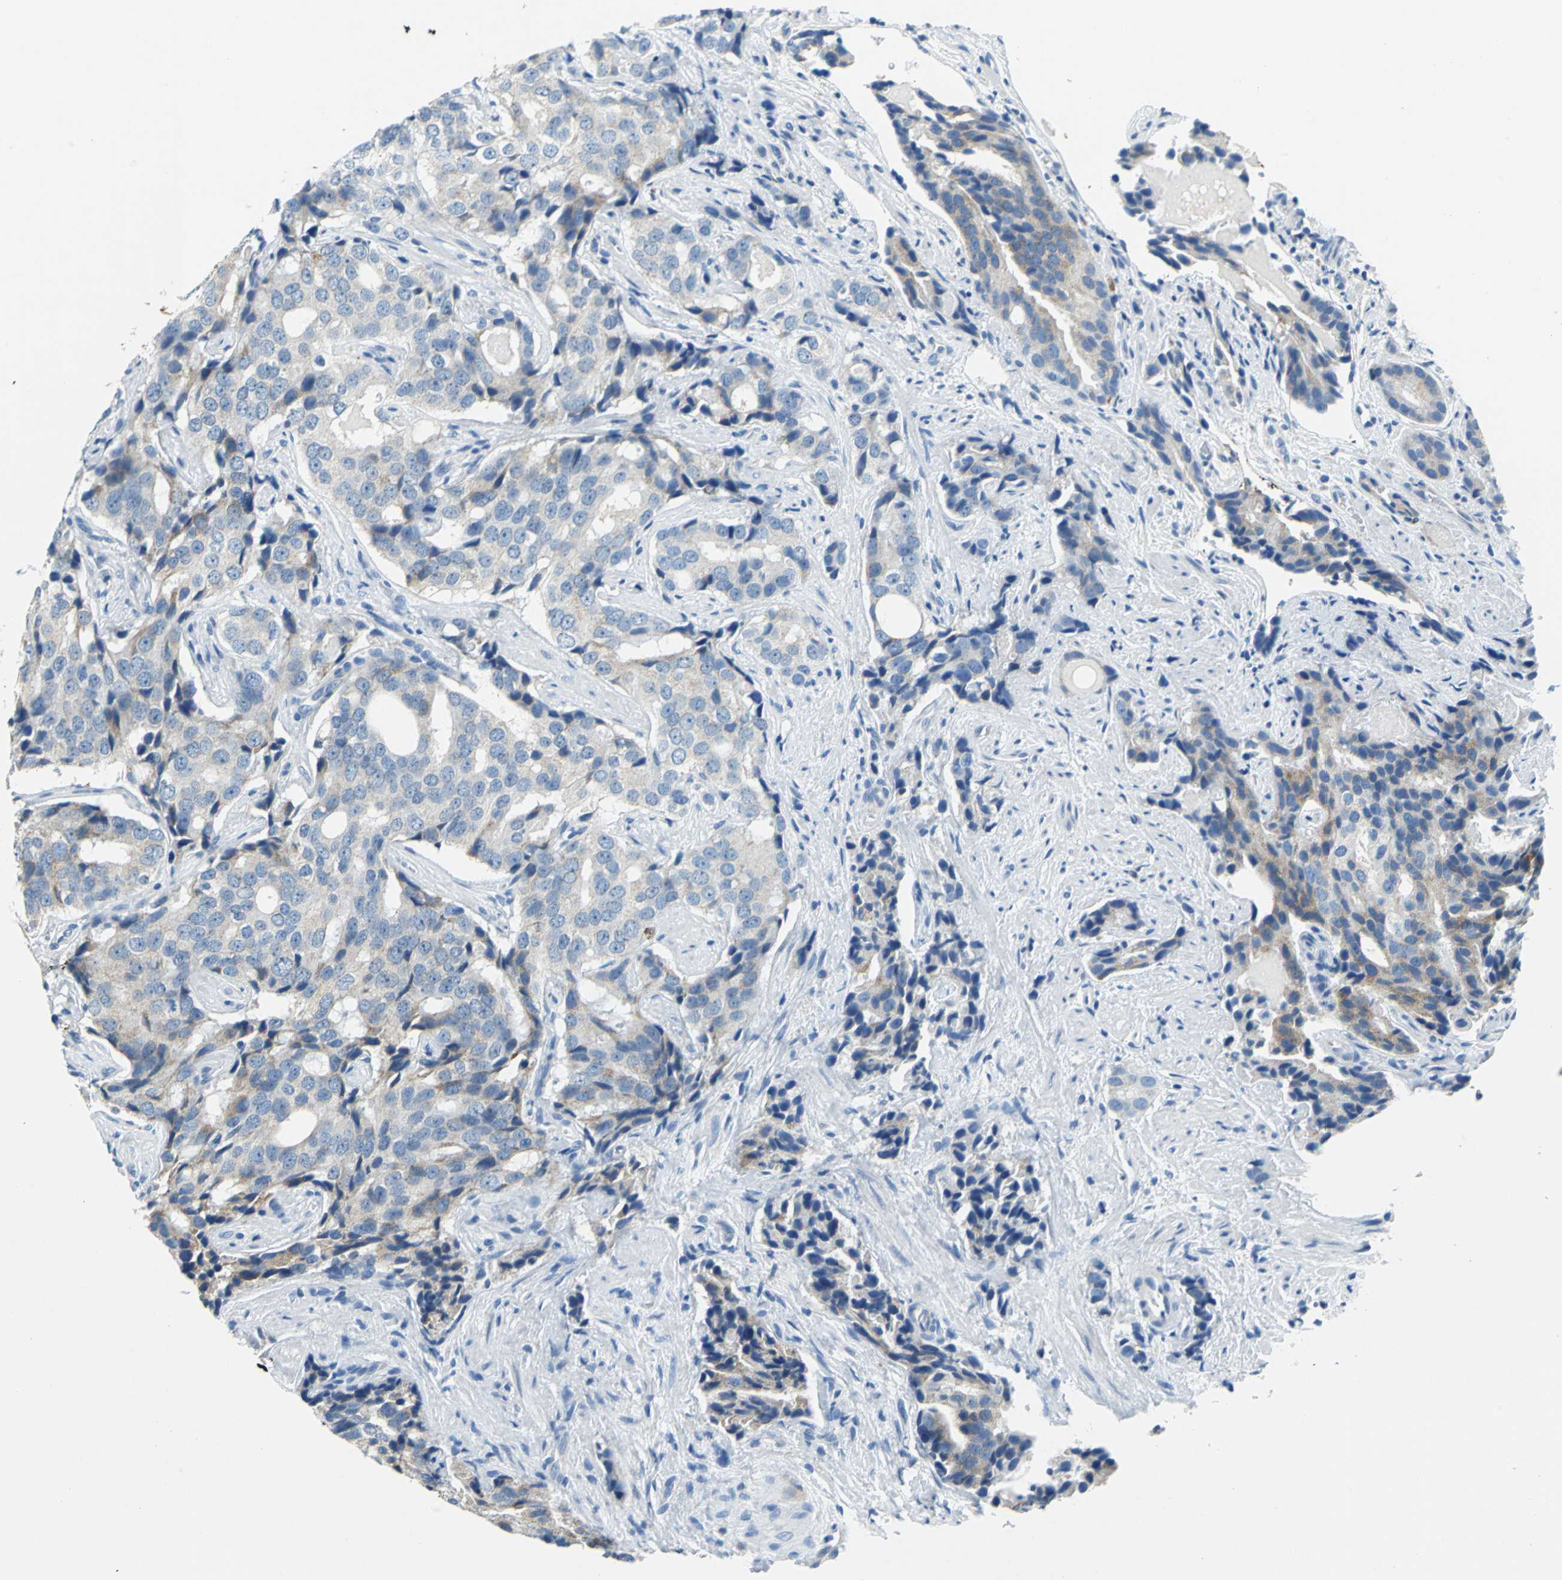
{"staining": {"intensity": "weak", "quantity": "<25%", "location": "cytoplasmic/membranous"}, "tissue": "prostate cancer", "cell_type": "Tumor cells", "image_type": "cancer", "snomed": [{"axis": "morphology", "description": "Adenocarcinoma, High grade"}, {"axis": "topography", "description": "Prostate"}], "caption": "The photomicrograph demonstrates no staining of tumor cells in prostate cancer (adenocarcinoma (high-grade)).", "gene": "TEX264", "patient": {"sex": "male", "age": 58}}